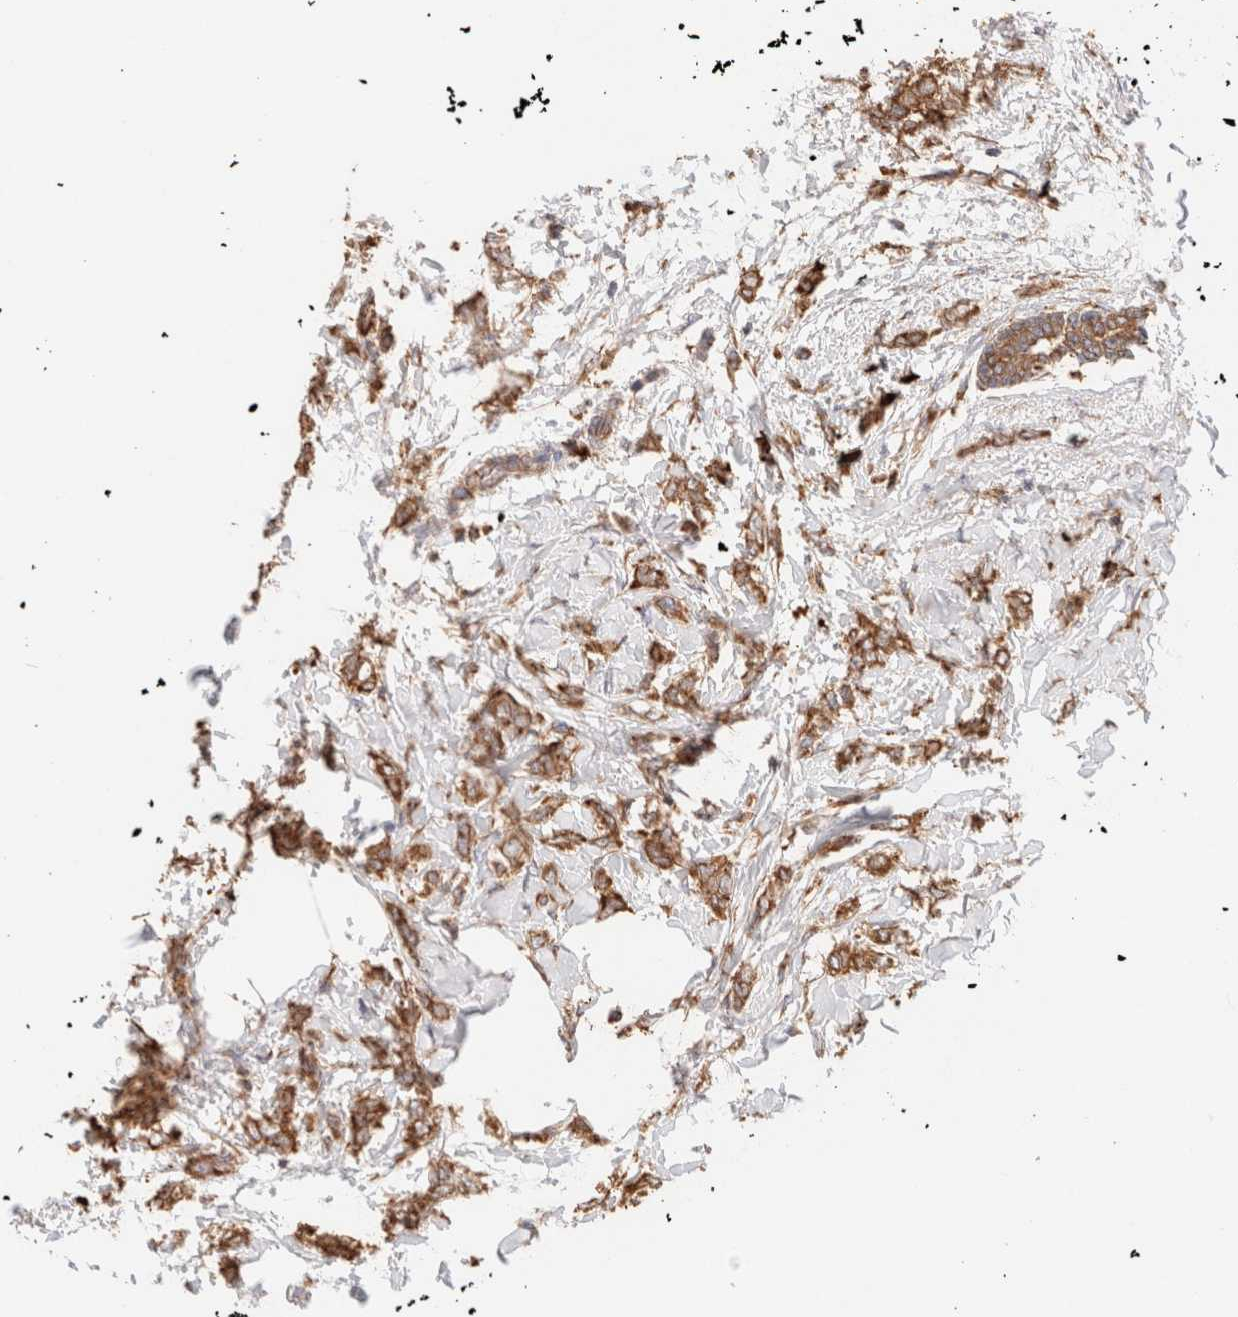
{"staining": {"intensity": "moderate", "quantity": ">75%", "location": "cytoplasmic/membranous"}, "tissue": "breast cancer", "cell_type": "Tumor cells", "image_type": "cancer", "snomed": [{"axis": "morphology", "description": "Lobular carcinoma, in situ"}, {"axis": "morphology", "description": "Lobular carcinoma"}, {"axis": "topography", "description": "Breast"}], "caption": "Breast lobular carcinoma in situ tissue shows moderate cytoplasmic/membranous positivity in about >75% of tumor cells", "gene": "FER", "patient": {"sex": "female", "age": 41}}